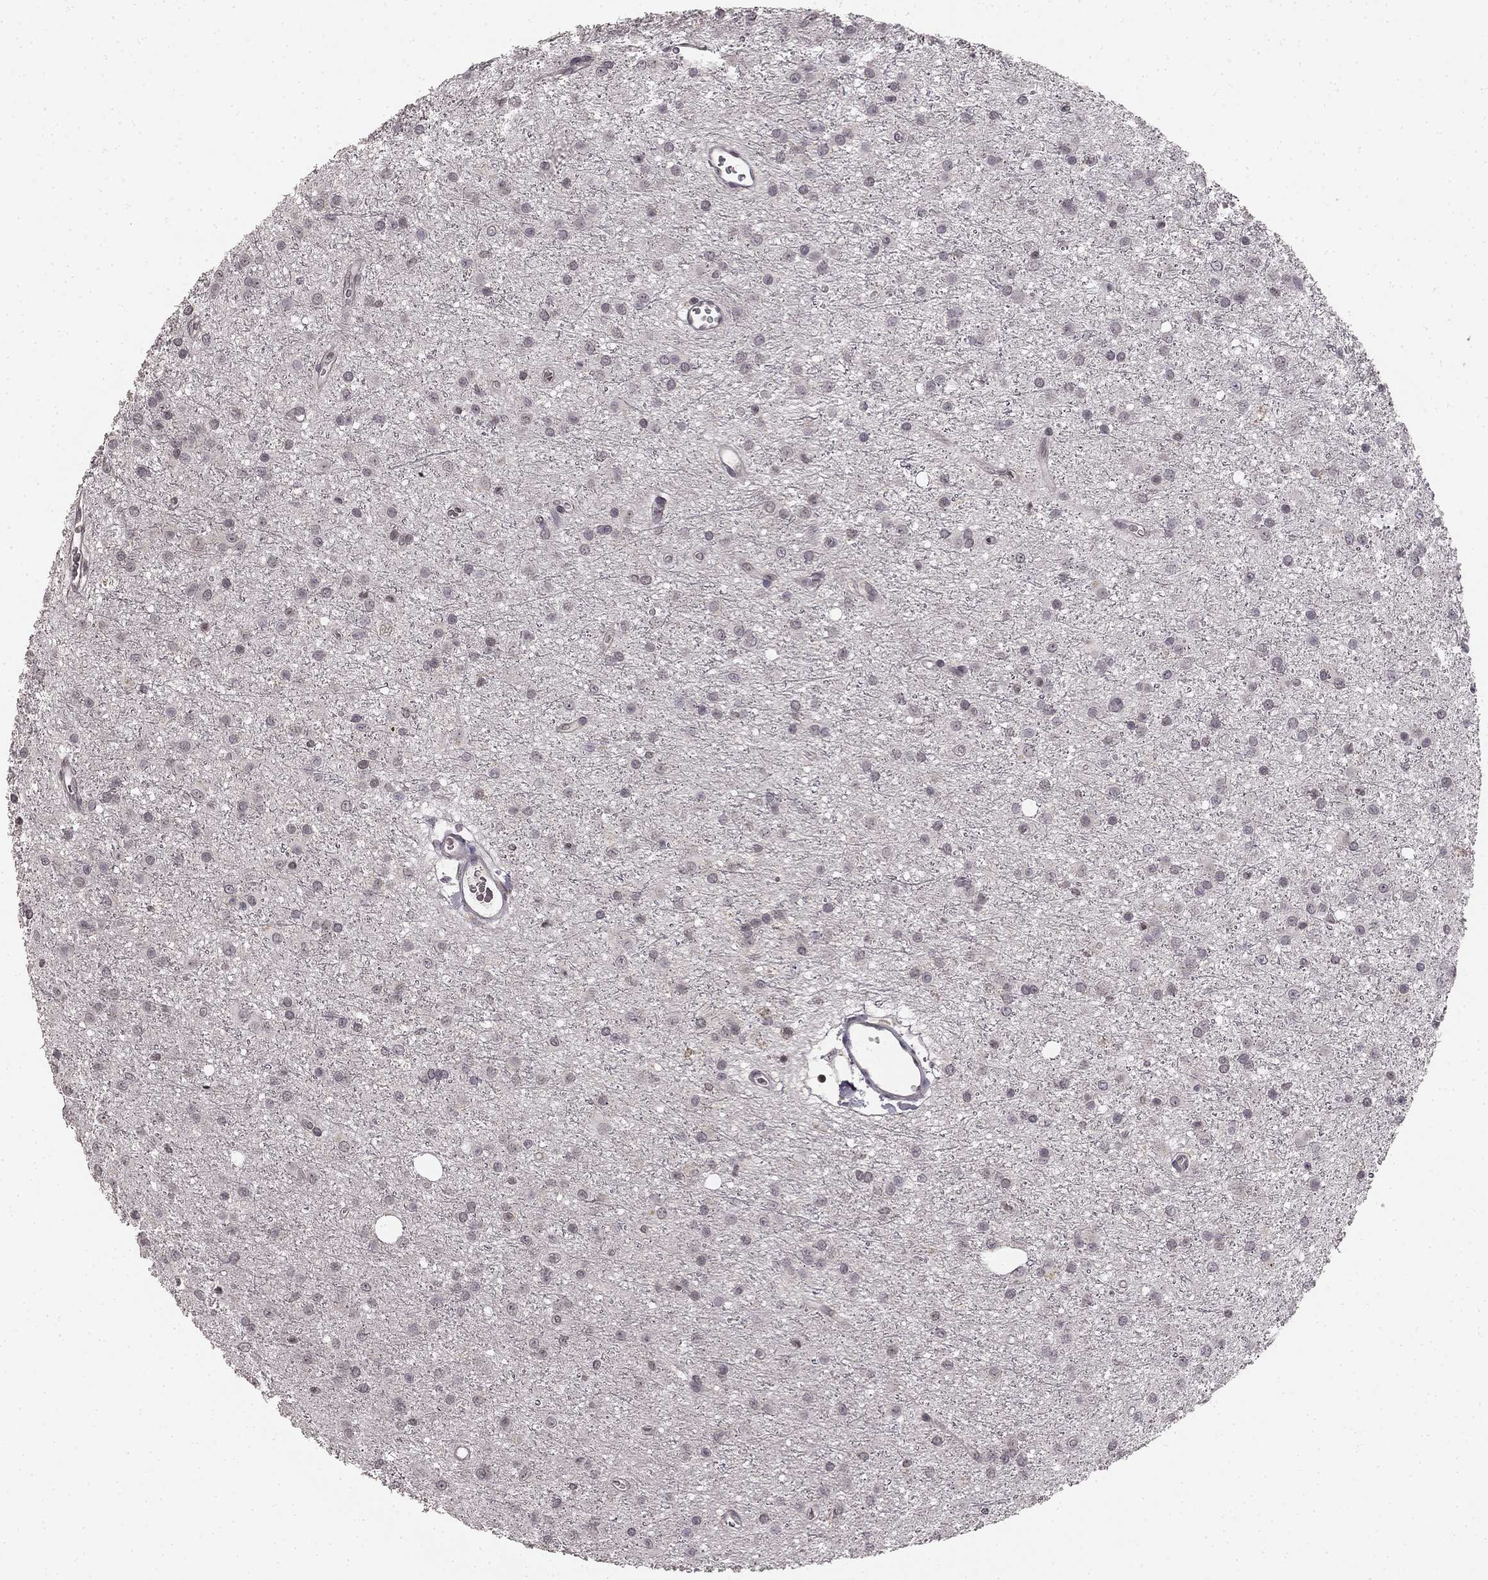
{"staining": {"intensity": "negative", "quantity": "none", "location": "none"}, "tissue": "glioma", "cell_type": "Tumor cells", "image_type": "cancer", "snomed": [{"axis": "morphology", "description": "Glioma, malignant, Low grade"}, {"axis": "topography", "description": "Brain"}], "caption": "IHC histopathology image of neoplastic tissue: human glioma stained with DAB demonstrates no significant protein expression in tumor cells.", "gene": "HCN4", "patient": {"sex": "male", "age": 27}}